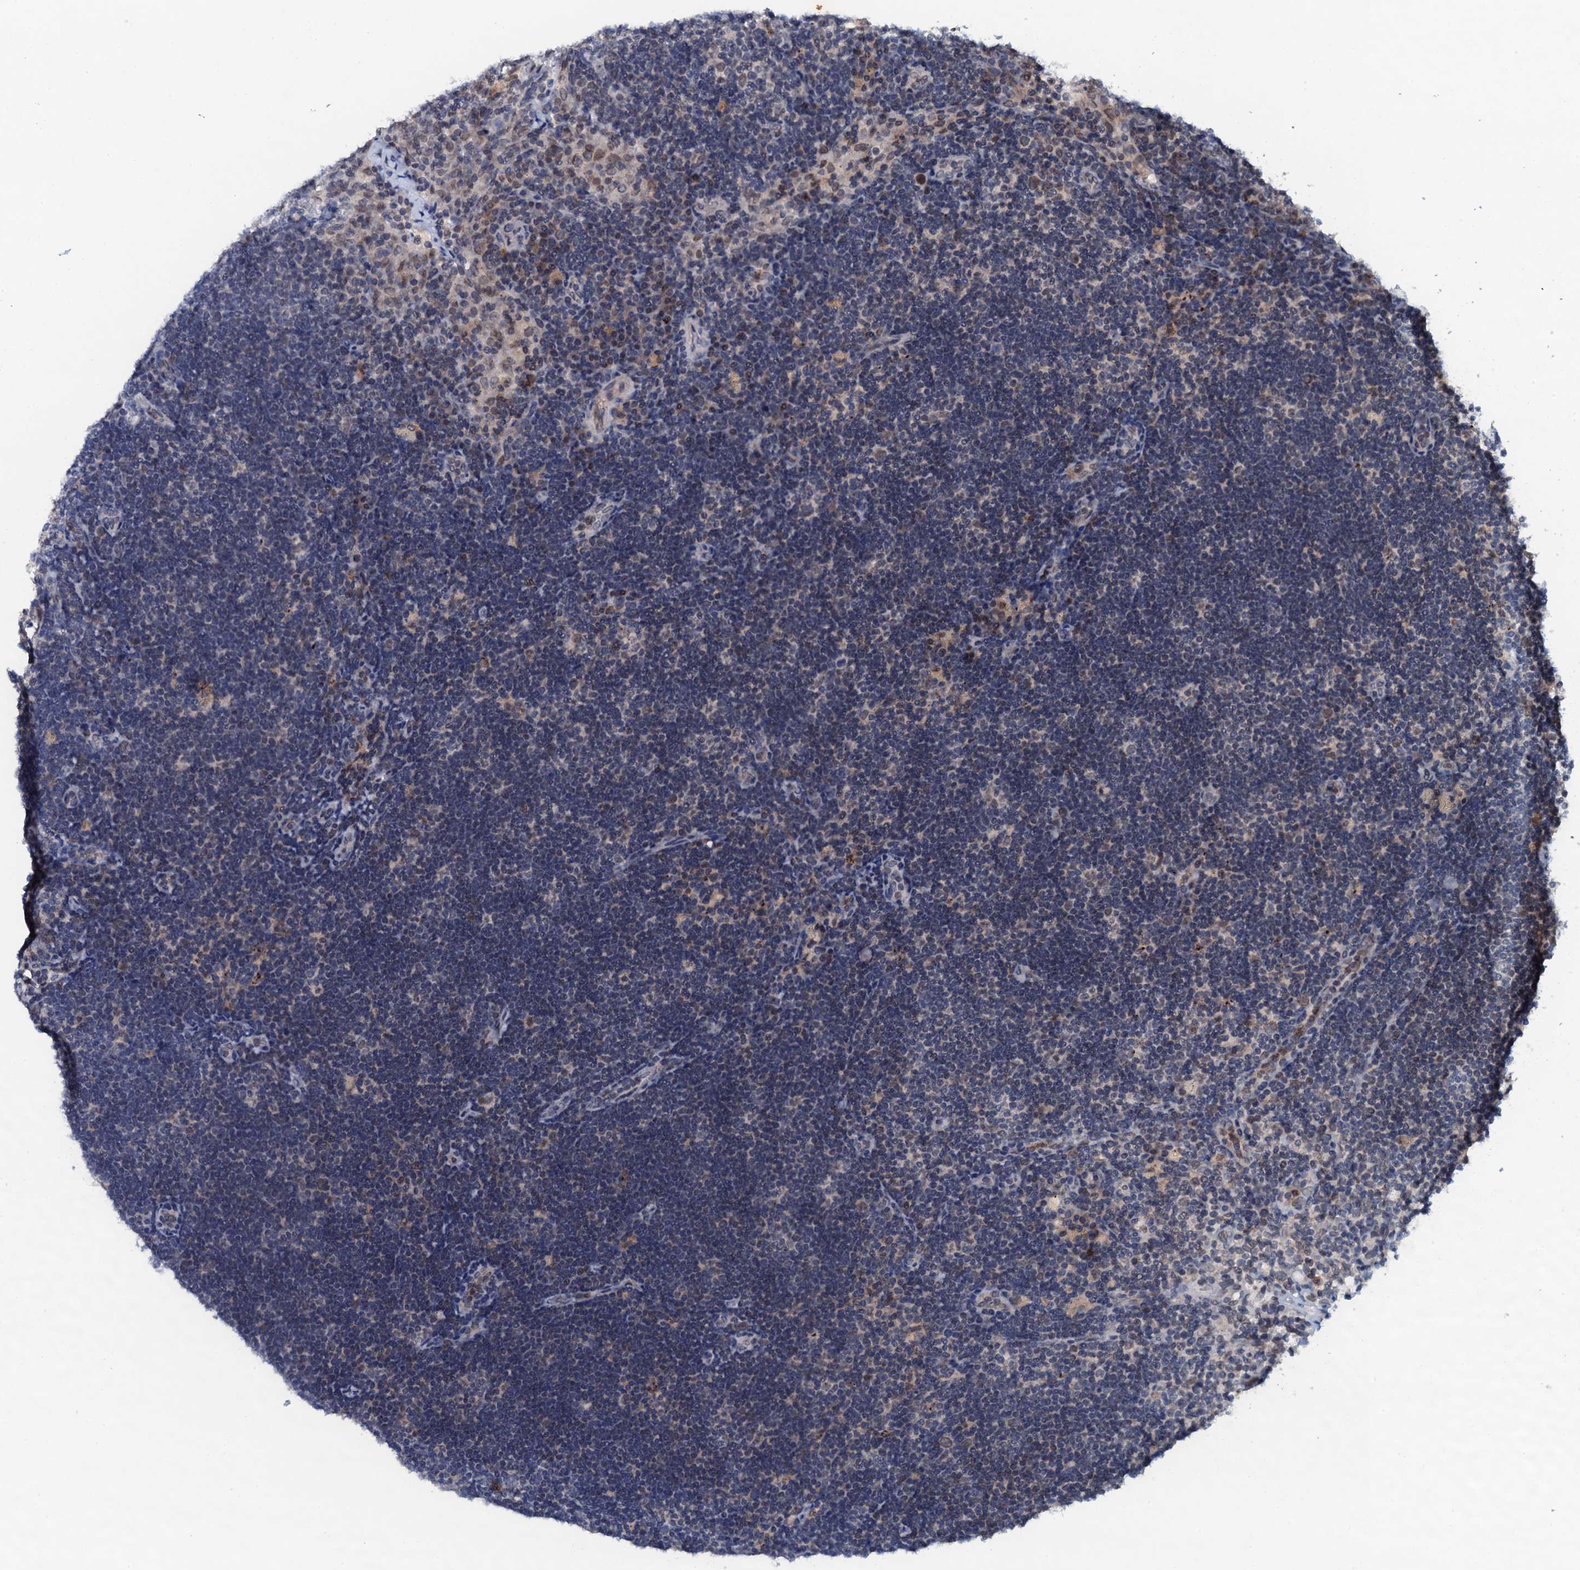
{"staining": {"intensity": "negative", "quantity": "none", "location": "none"}, "tissue": "lymph node", "cell_type": "Germinal center cells", "image_type": "normal", "snomed": [{"axis": "morphology", "description": "Normal tissue, NOS"}, {"axis": "topography", "description": "Lymph node"}], "caption": "Image shows no significant protein staining in germinal center cells of benign lymph node.", "gene": "SNTA1", "patient": {"sex": "female", "age": 70}}